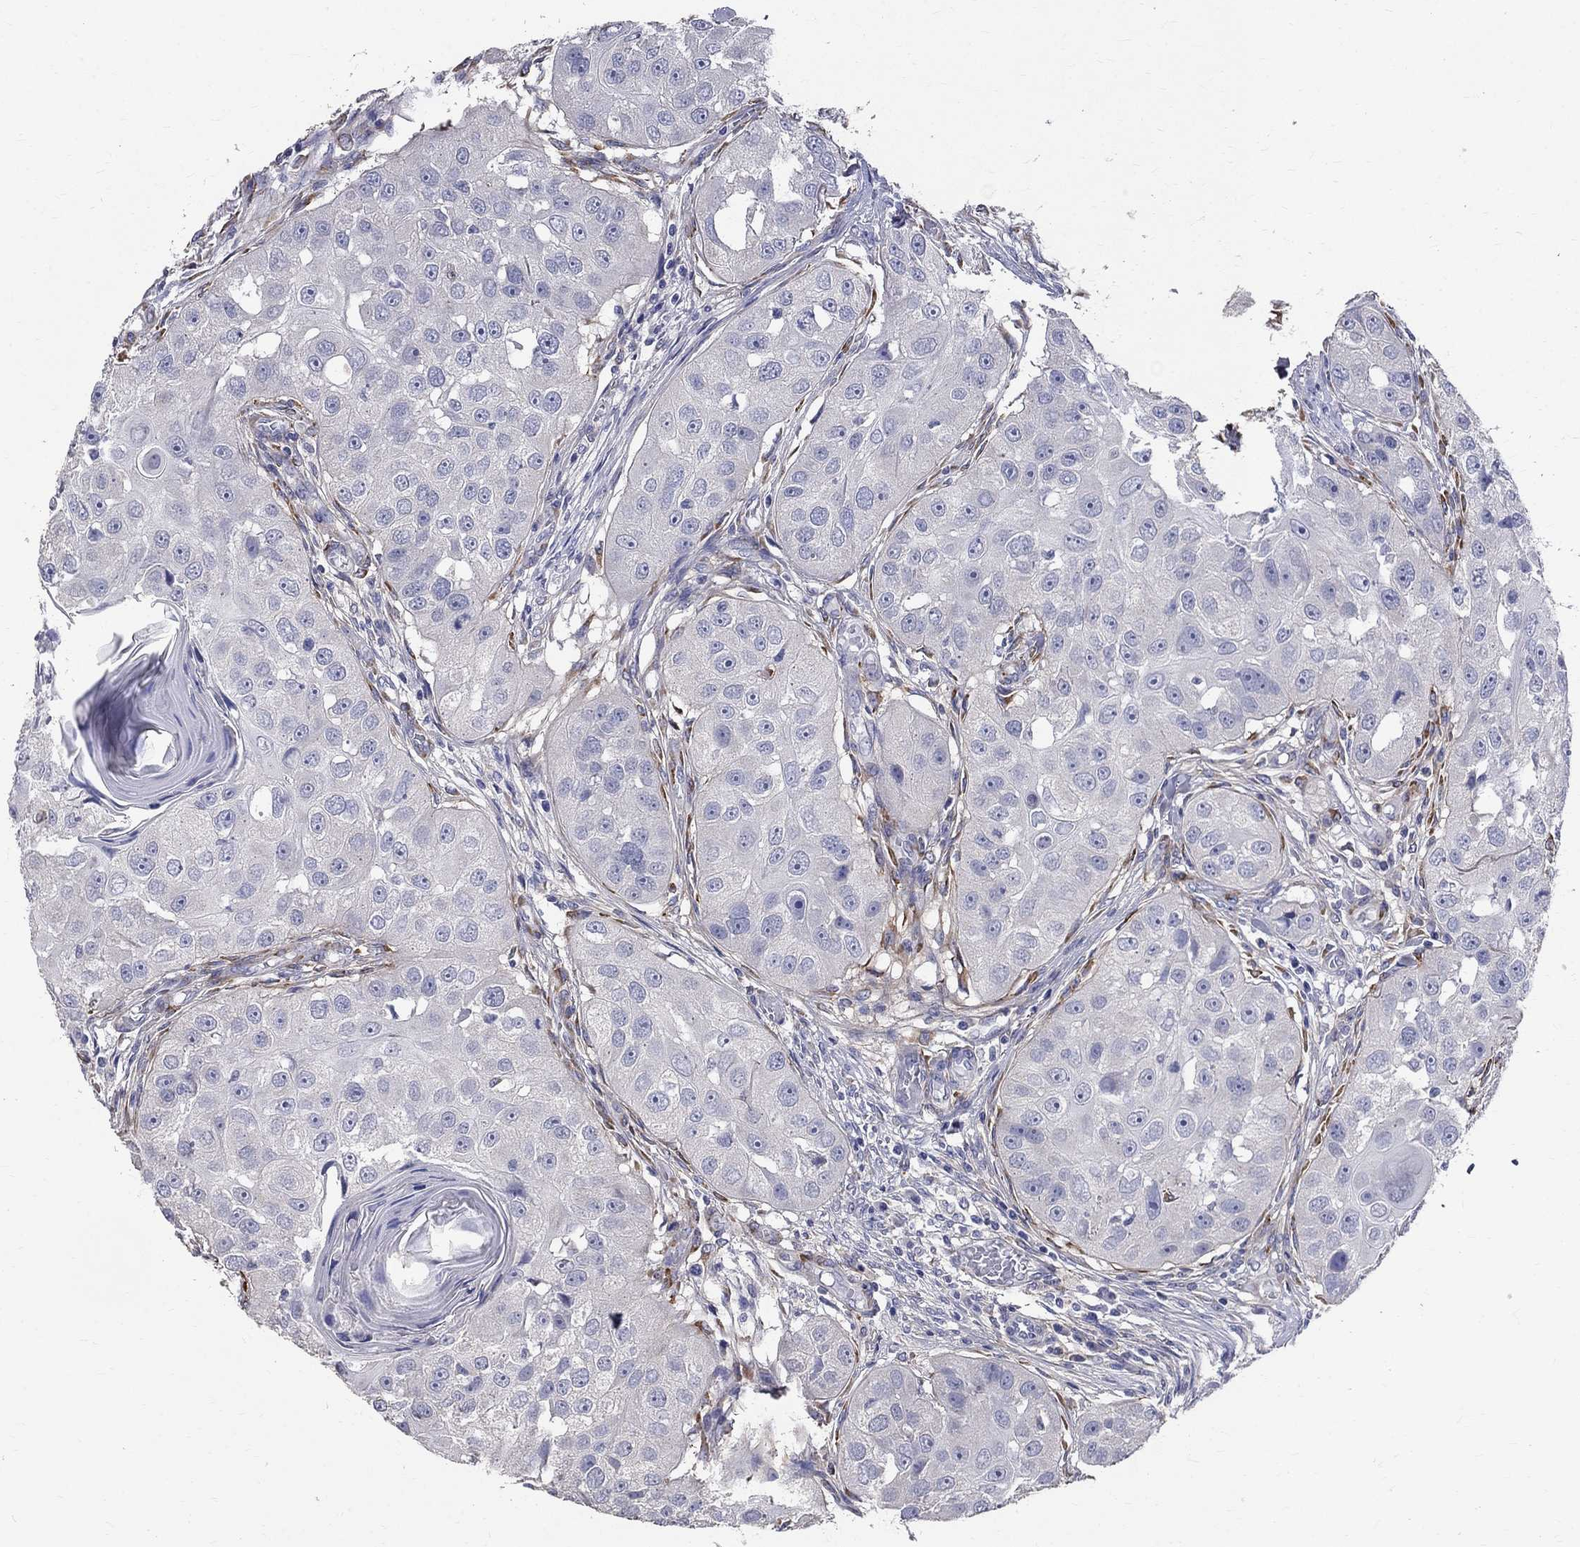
{"staining": {"intensity": "negative", "quantity": "none", "location": "none"}, "tissue": "head and neck cancer", "cell_type": "Tumor cells", "image_type": "cancer", "snomed": [{"axis": "morphology", "description": "Normal tissue, NOS"}, {"axis": "morphology", "description": "Squamous cell carcinoma, NOS"}, {"axis": "topography", "description": "Skeletal muscle"}, {"axis": "topography", "description": "Head-Neck"}], "caption": "High power microscopy photomicrograph of an immunohistochemistry photomicrograph of head and neck cancer, revealing no significant positivity in tumor cells.", "gene": "ANXA10", "patient": {"sex": "male", "age": 51}}